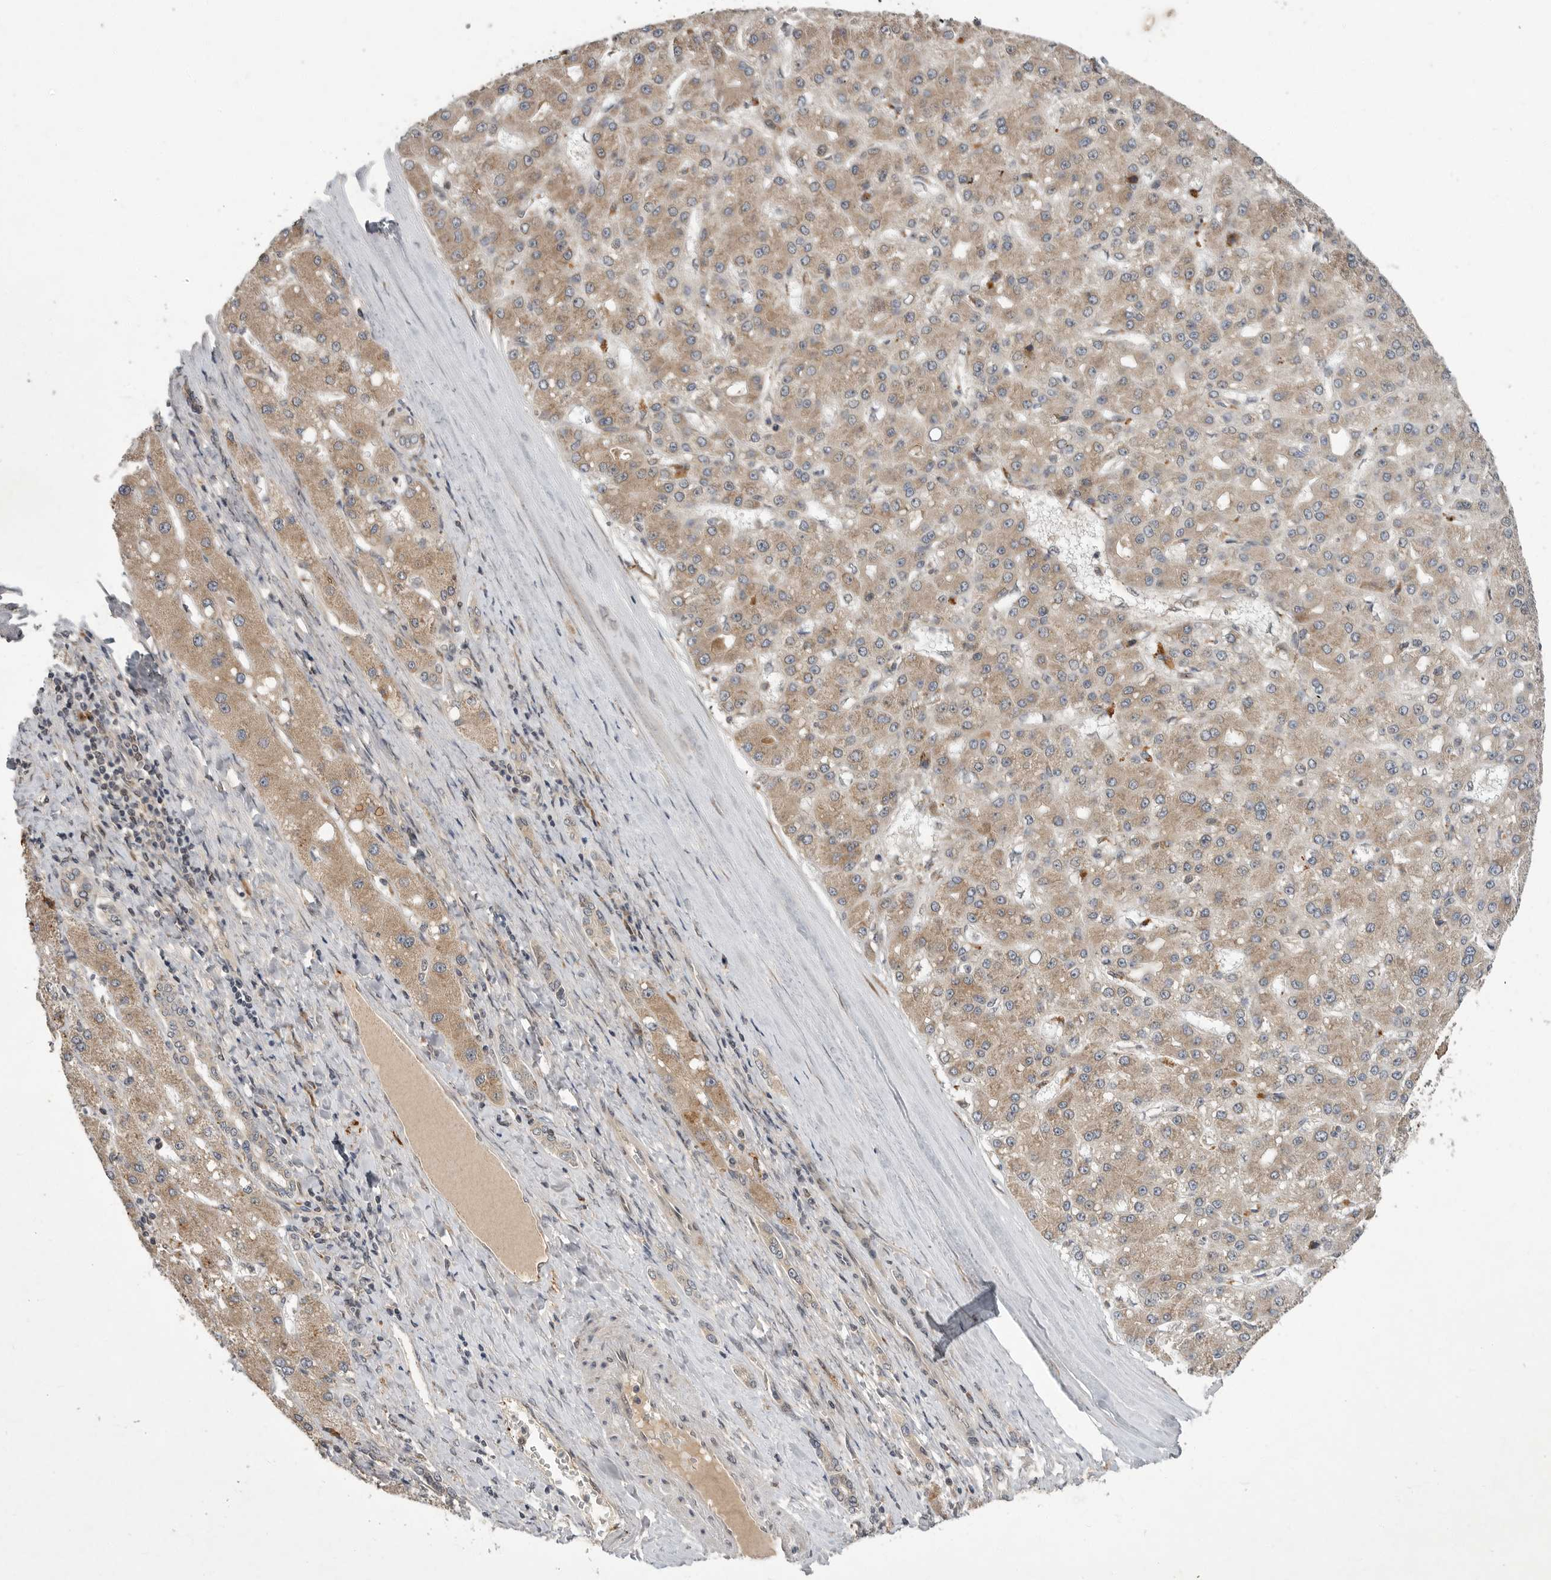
{"staining": {"intensity": "moderate", "quantity": ">75%", "location": "cytoplasmic/membranous"}, "tissue": "liver cancer", "cell_type": "Tumor cells", "image_type": "cancer", "snomed": [{"axis": "morphology", "description": "Carcinoma, Hepatocellular, NOS"}, {"axis": "topography", "description": "Liver"}], "caption": "Moderate cytoplasmic/membranous protein positivity is seen in approximately >75% of tumor cells in hepatocellular carcinoma (liver).", "gene": "OSBPL9", "patient": {"sex": "male", "age": 67}}